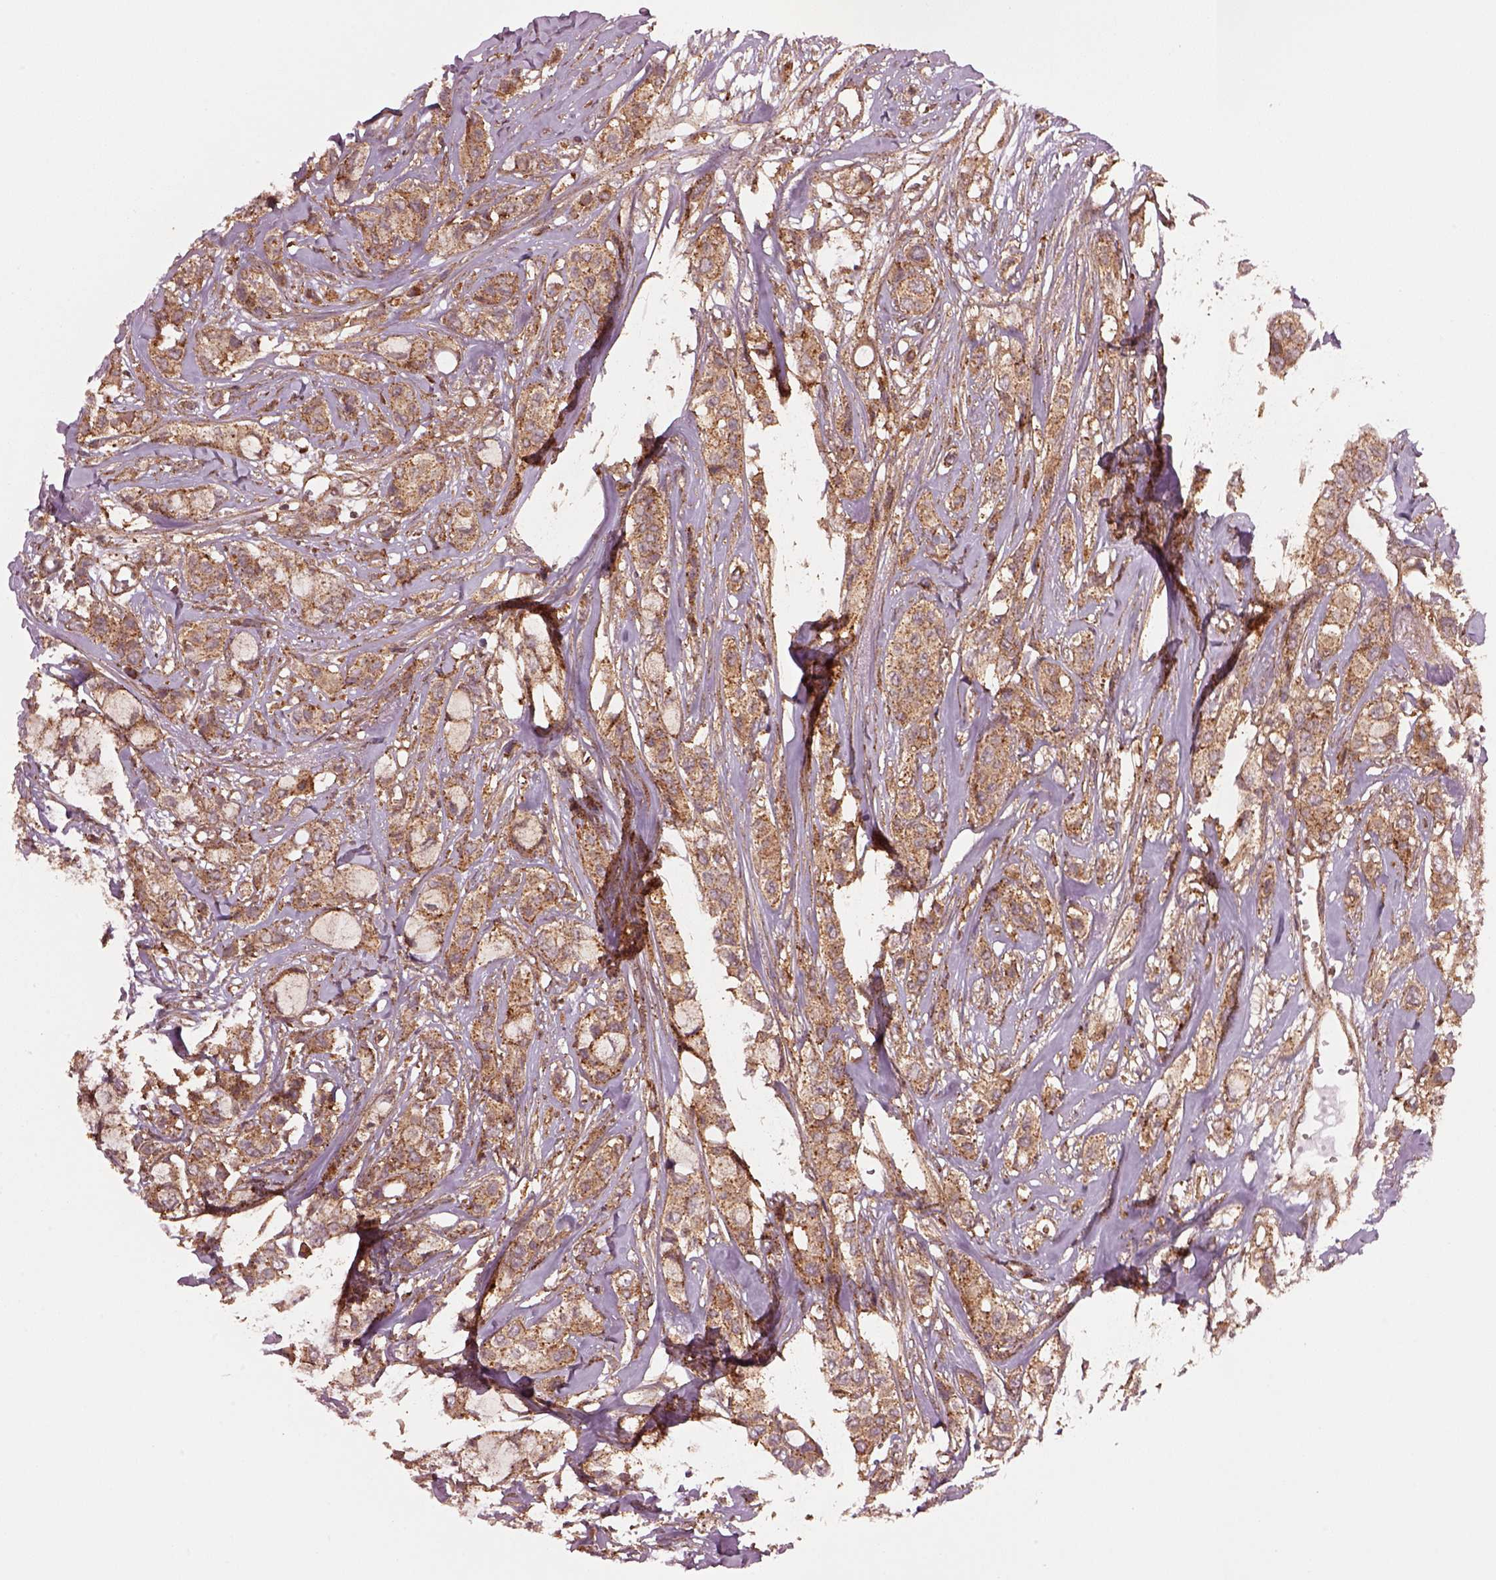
{"staining": {"intensity": "moderate", "quantity": "25%-75%", "location": "cytoplasmic/membranous"}, "tissue": "breast cancer", "cell_type": "Tumor cells", "image_type": "cancer", "snomed": [{"axis": "morphology", "description": "Duct carcinoma"}, {"axis": "topography", "description": "Breast"}], "caption": "Breast cancer (infiltrating ductal carcinoma) tissue exhibits moderate cytoplasmic/membranous positivity in approximately 25%-75% of tumor cells, visualized by immunohistochemistry.", "gene": "WASHC2A", "patient": {"sex": "female", "age": 85}}